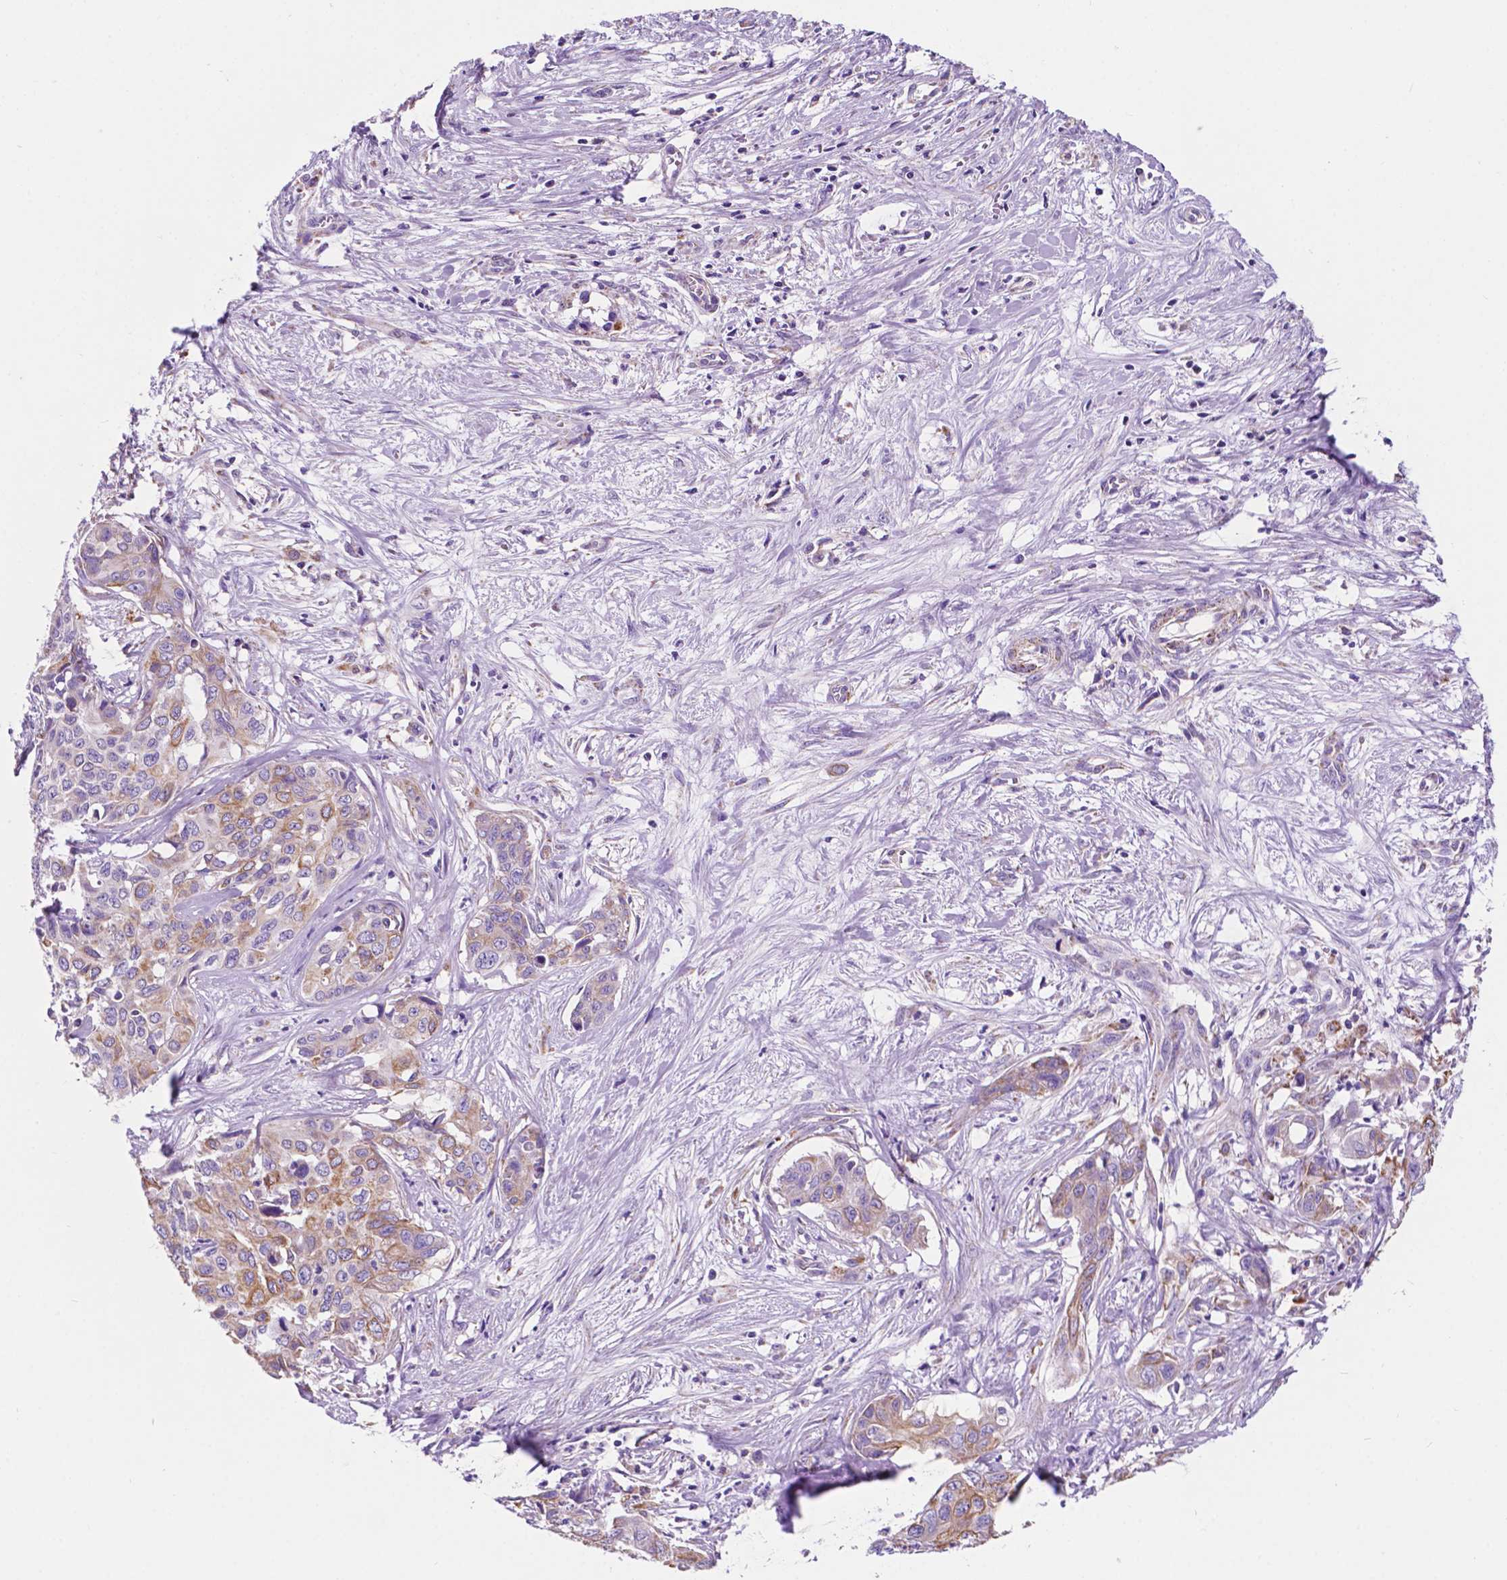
{"staining": {"intensity": "moderate", "quantity": "<25%", "location": "cytoplasmic/membranous"}, "tissue": "liver cancer", "cell_type": "Tumor cells", "image_type": "cancer", "snomed": [{"axis": "morphology", "description": "Cholangiocarcinoma"}, {"axis": "topography", "description": "Liver"}], "caption": "Liver cancer (cholangiocarcinoma) stained with a protein marker demonstrates moderate staining in tumor cells.", "gene": "TRPV5", "patient": {"sex": "female", "age": 65}}